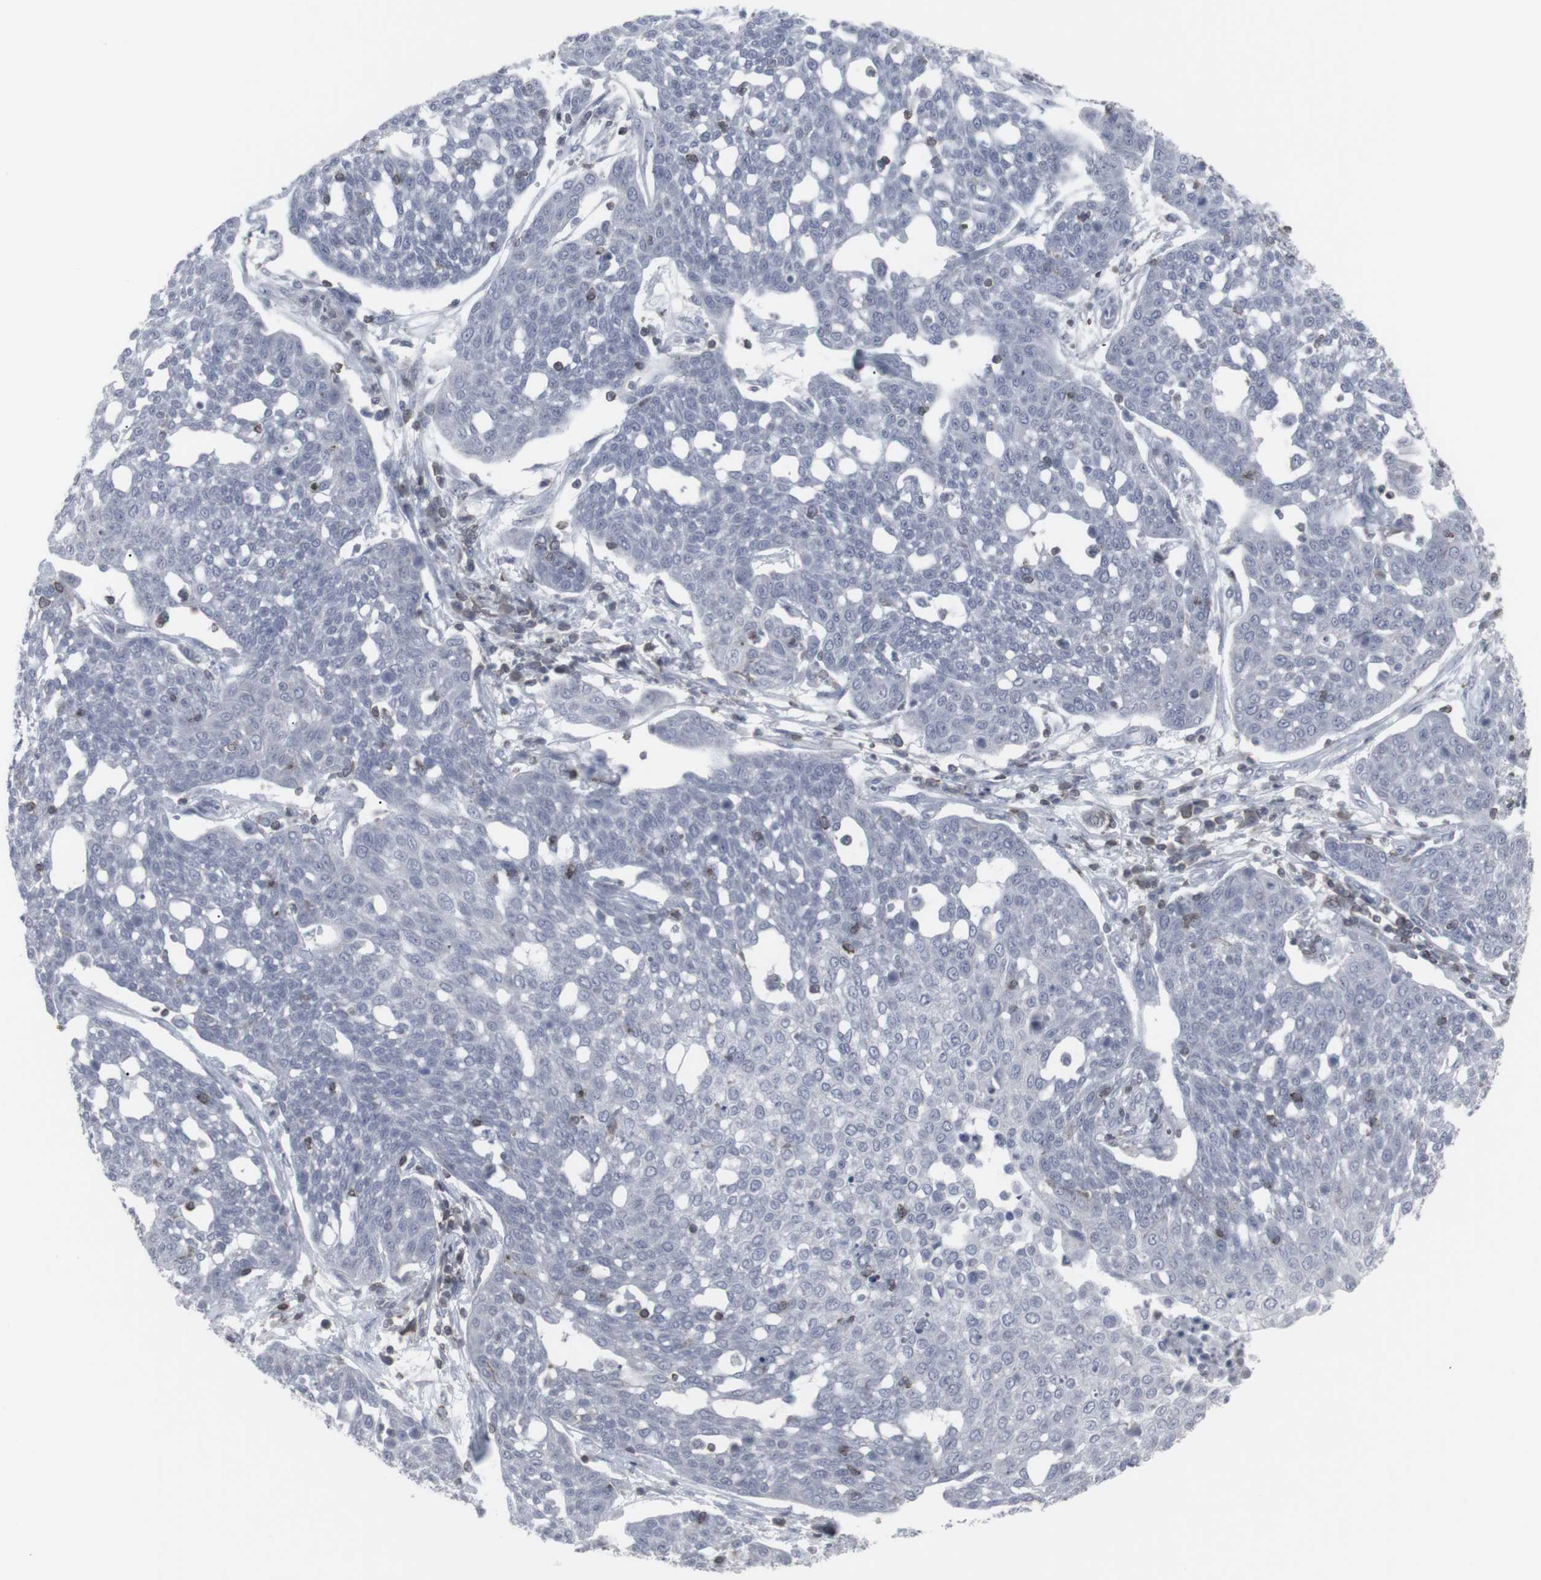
{"staining": {"intensity": "negative", "quantity": "none", "location": "none"}, "tissue": "cervical cancer", "cell_type": "Tumor cells", "image_type": "cancer", "snomed": [{"axis": "morphology", "description": "Squamous cell carcinoma, NOS"}, {"axis": "topography", "description": "Cervix"}], "caption": "Micrograph shows no significant protein expression in tumor cells of cervical squamous cell carcinoma.", "gene": "APOBEC2", "patient": {"sex": "female", "age": 34}}